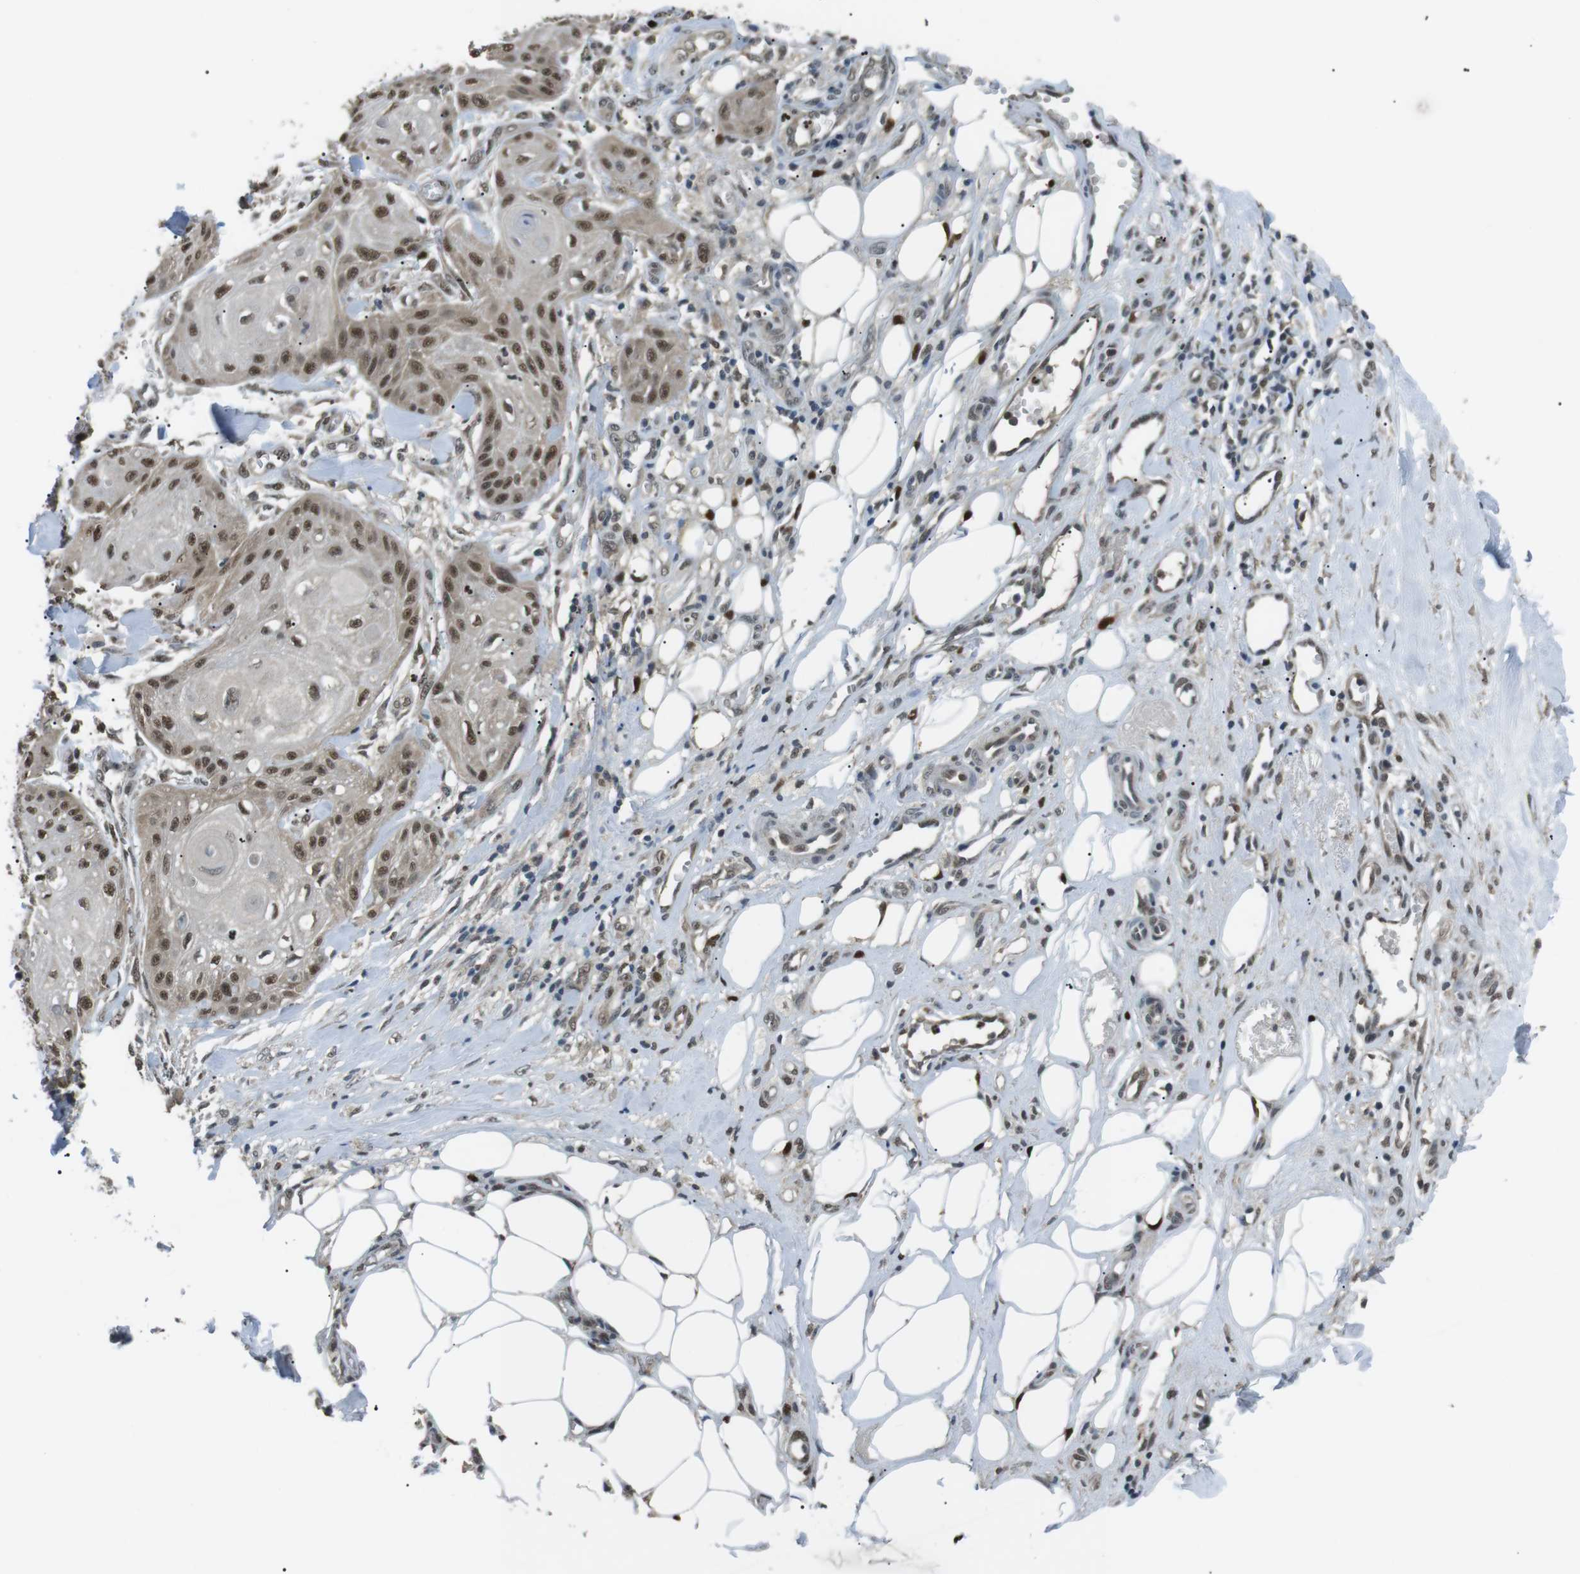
{"staining": {"intensity": "moderate", "quantity": ">75%", "location": "nuclear"}, "tissue": "skin cancer", "cell_type": "Tumor cells", "image_type": "cancer", "snomed": [{"axis": "morphology", "description": "Squamous cell carcinoma, NOS"}, {"axis": "topography", "description": "Skin"}], "caption": "Human skin squamous cell carcinoma stained for a protein (brown) displays moderate nuclear positive expression in approximately >75% of tumor cells.", "gene": "ORAI3", "patient": {"sex": "male", "age": 74}}